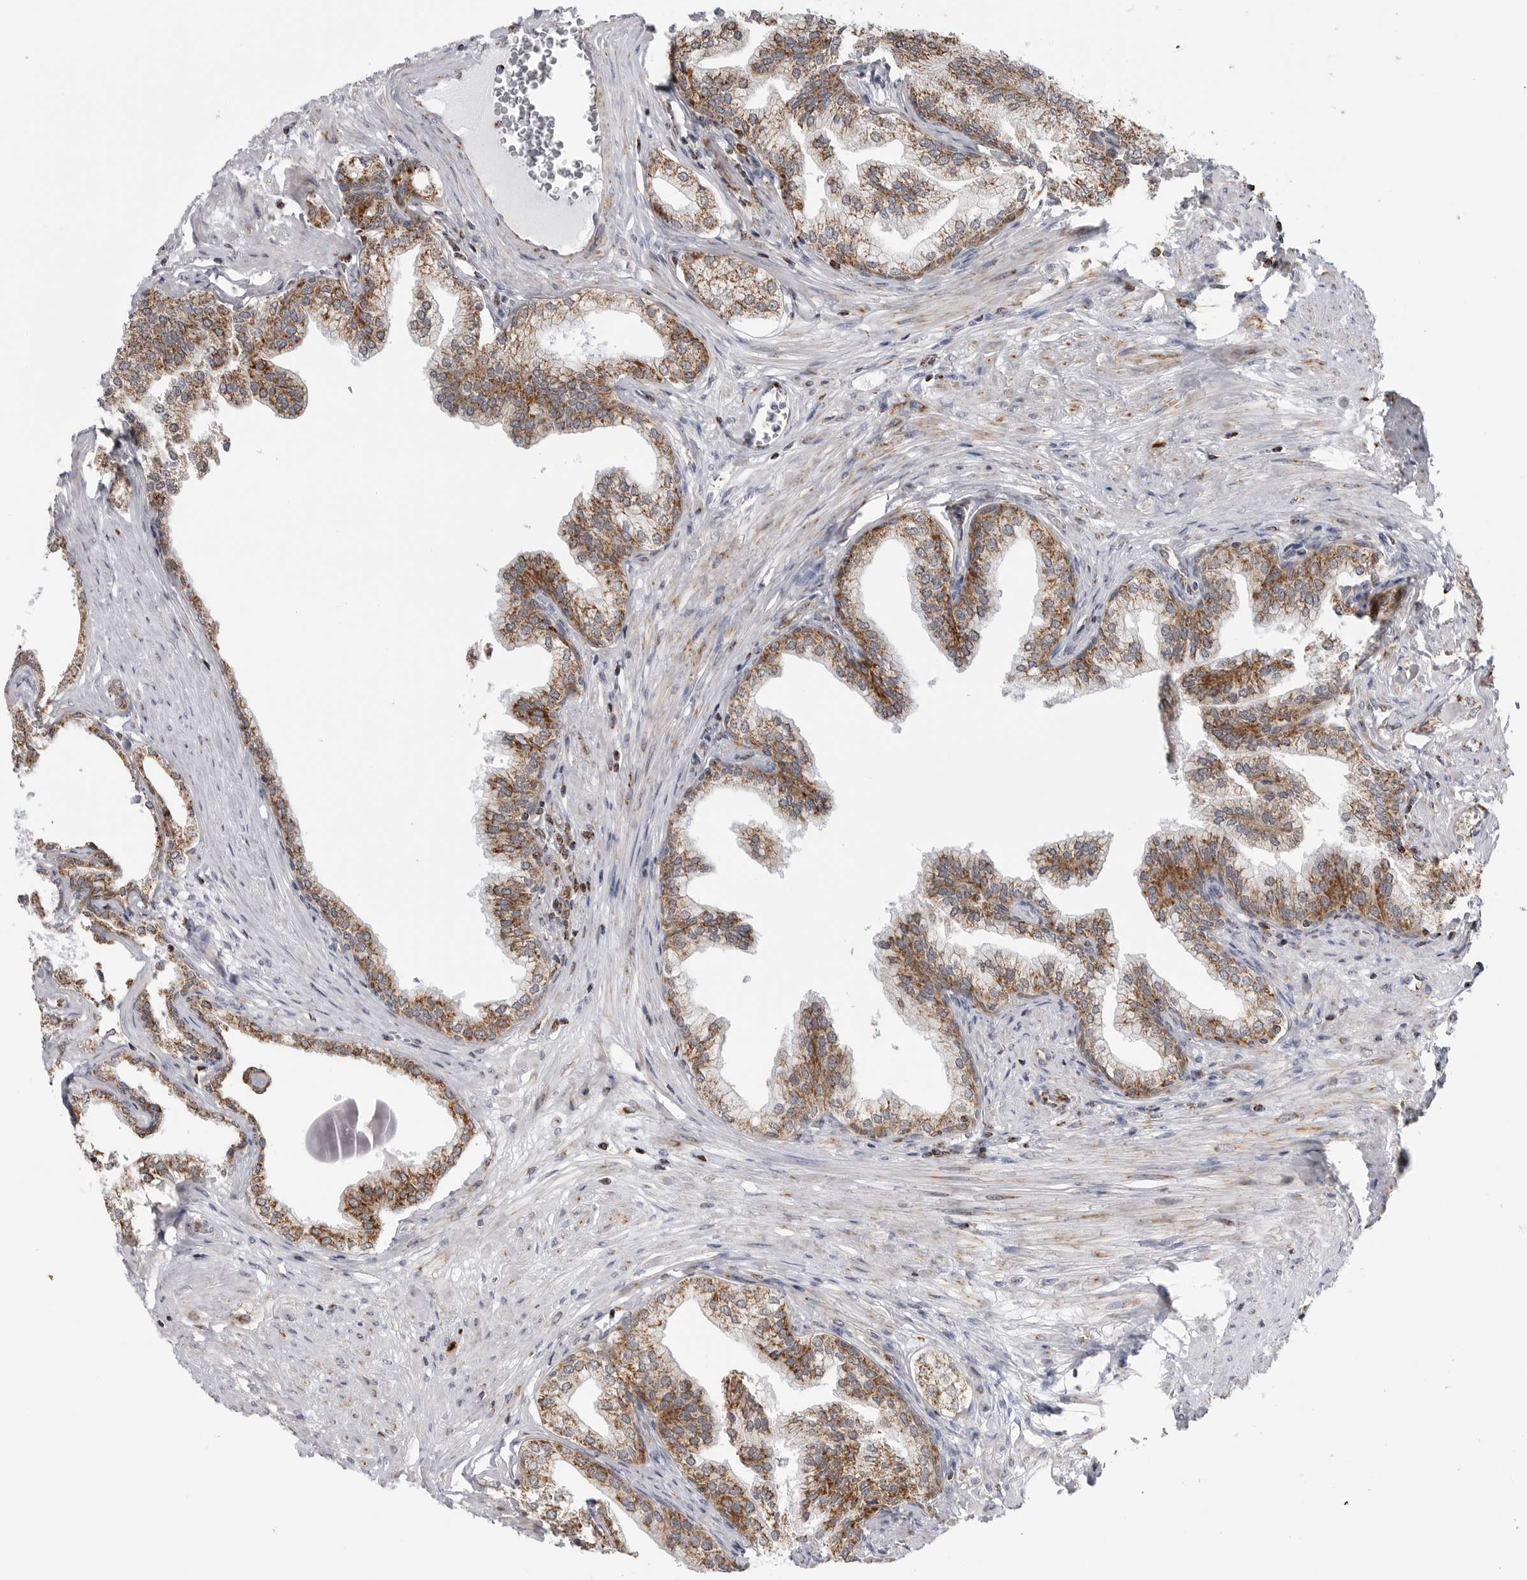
{"staining": {"intensity": "moderate", "quantity": ">75%", "location": "cytoplasmic/membranous"}, "tissue": "prostate", "cell_type": "Glandular cells", "image_type": "normal", "snomed": [{"axis": "morphology", "description": "Normal tissue, NOS"}, {"axis": "morphology", "description": "Urothelial carcinoma, Low grade"}, {"axis": "topography", "description": "Urinary bladder"}, {"axis": "topography", "description": "Prostate"}], "caption": "This micrograph shows immunohistochemistry (IHC) staining of benign human prostate, with medium moderate cytoplasmic/membranous expression in approximately >75% of glandular cells.", "gene": "COX5A", "patient": {"sex": "male", "age": 60}}